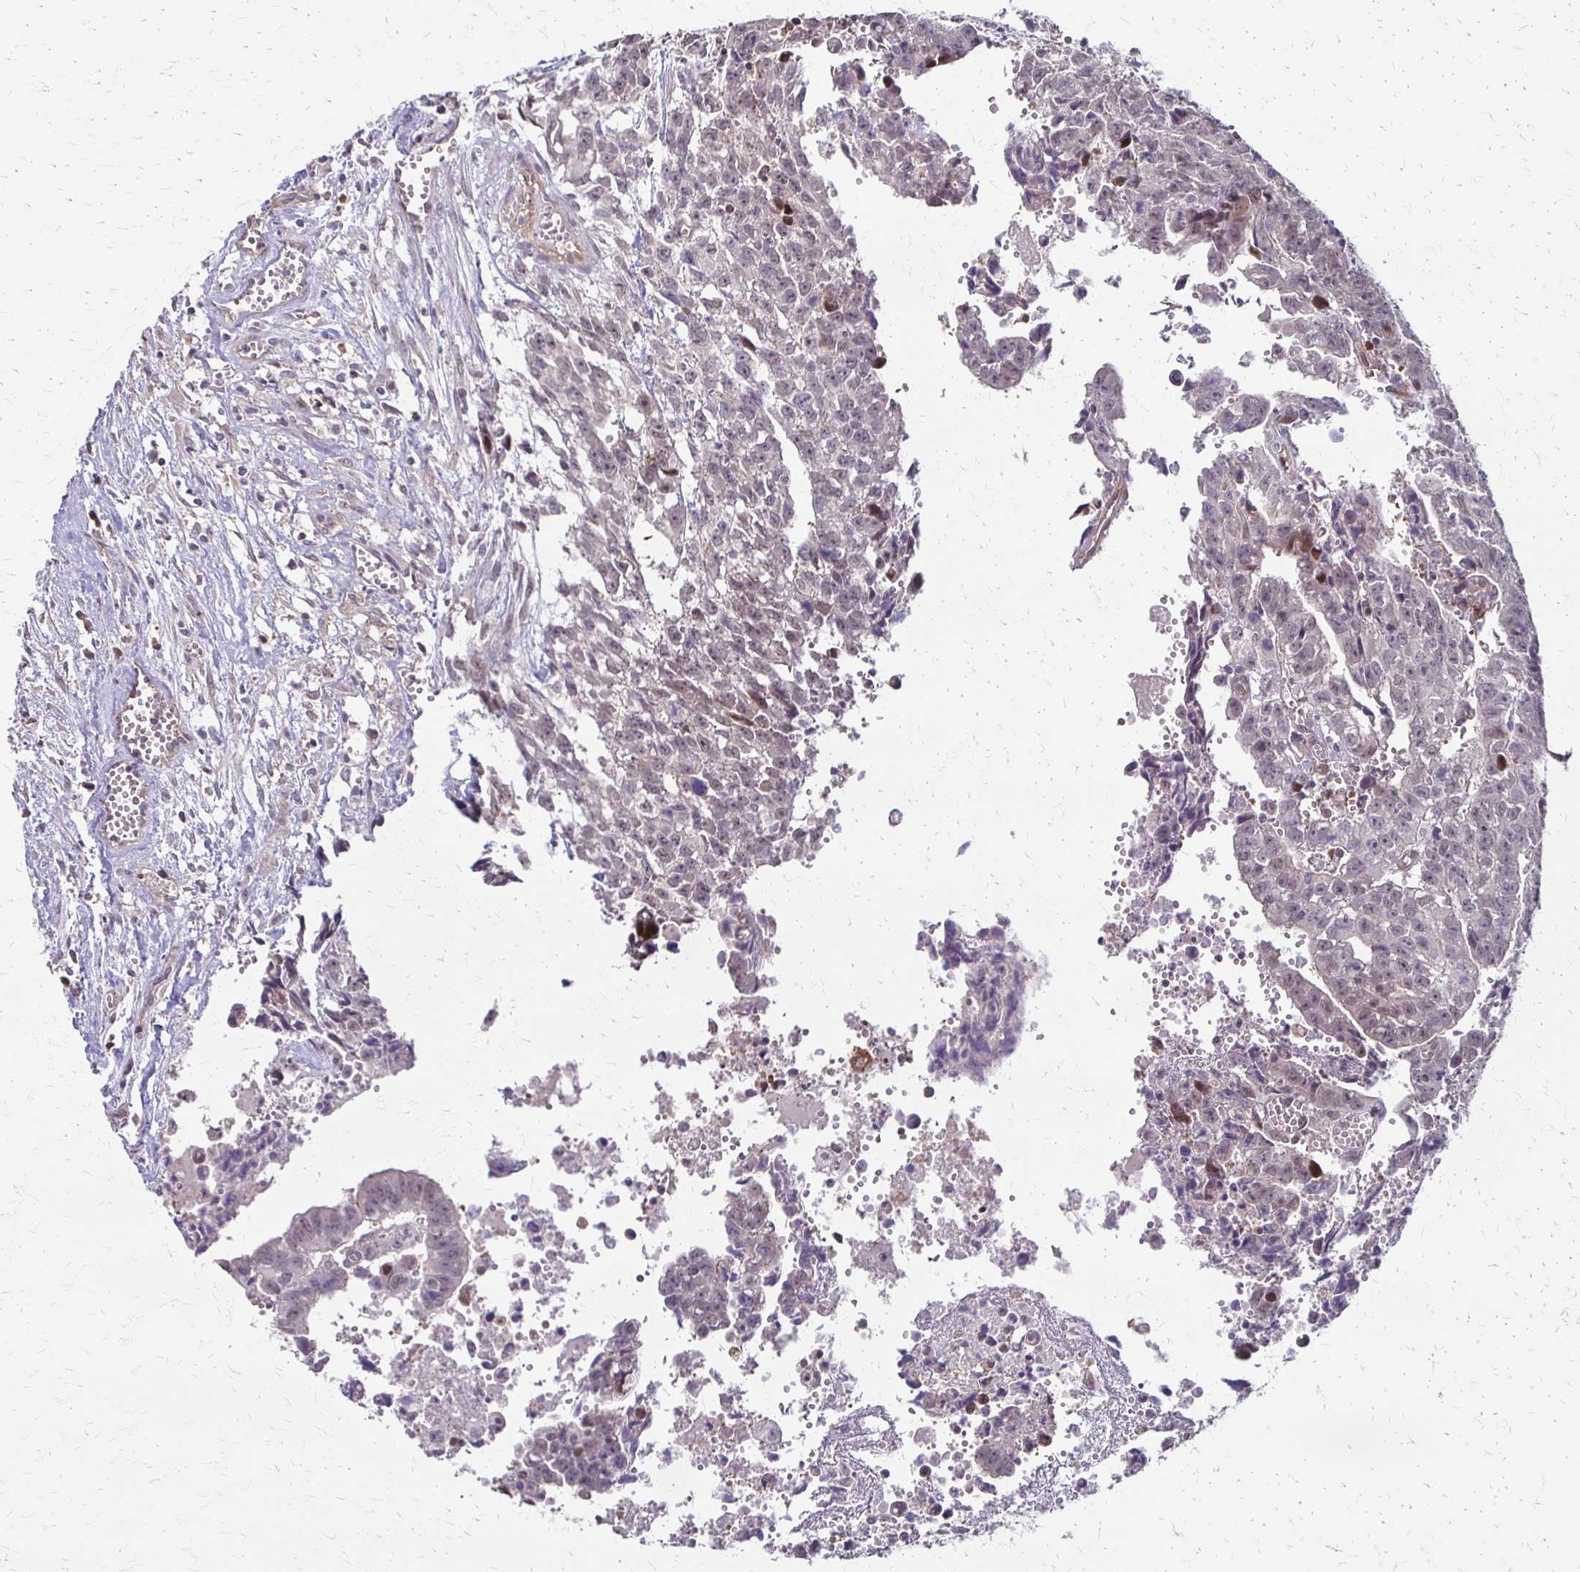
{"staining": {"intensity": "negative", "quantity": "none", "location": "none"}, "tissue": "testis cancer", "cell_type": "Tumor cells", "image_type": "cancer", "snomed": [{"axis": "morphology", "description": "Carcinoma, Embryonal, NOS"}, {"axis": "morphology", "description": "Teratoma, malignant, NOS"}, {"axis": "topography", "description": "Testis"}], "caption": "The photomicrograph reveals no staining of tumor cells in testis cancer.", "gene": "CFL2", "patient": {"sex": "male", "age": 24}}